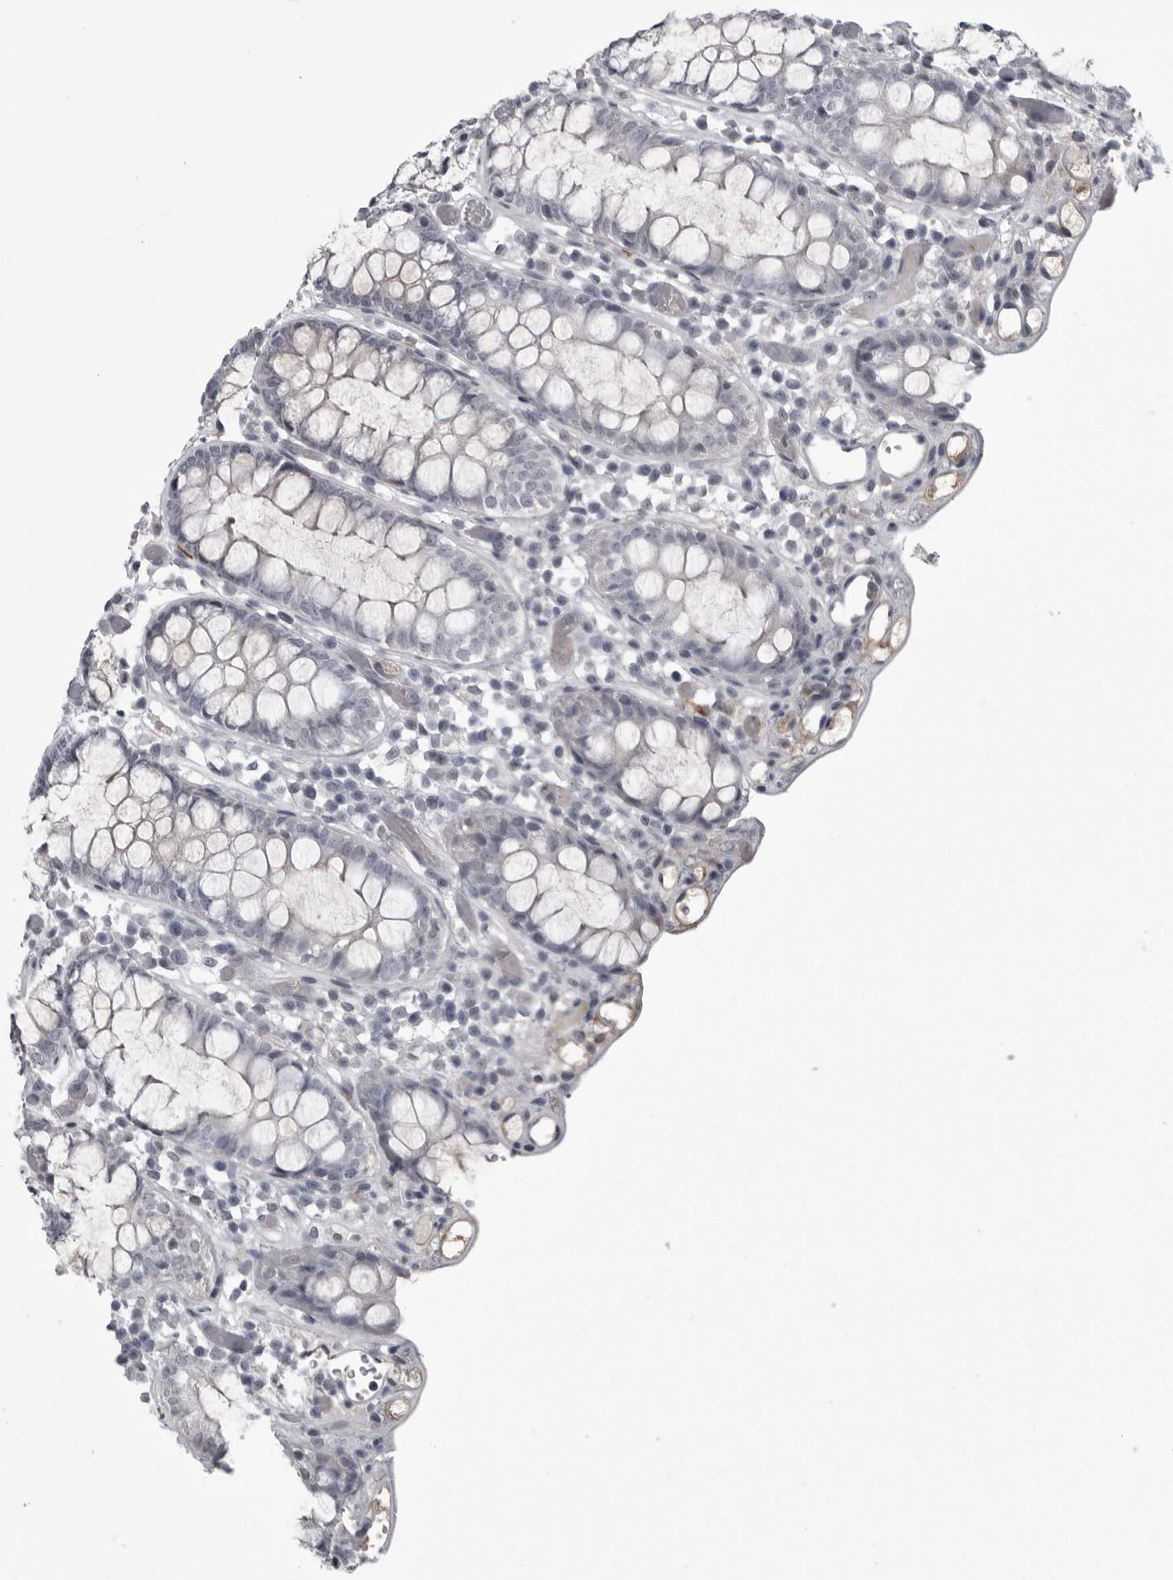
{"staining": {"intensity": "negative", "quantity": "none", "location": "none"}, "tissue": "colon", "cell_type": "Endothelial cells", "image_type": "normal", "snomed": [{"axis": "morphology", "description": "Normal tissue, NOS"}, {"axis": "topography", "description": "Colon"}], "caption": "High power microscopy micrograph of an immunohistochemistry photomicrograph of unremarkable colon, revealing no significant staining in endothelial cells.", "gene": "LYSMD1", "patient": {"sex": "male", "age": 14}}